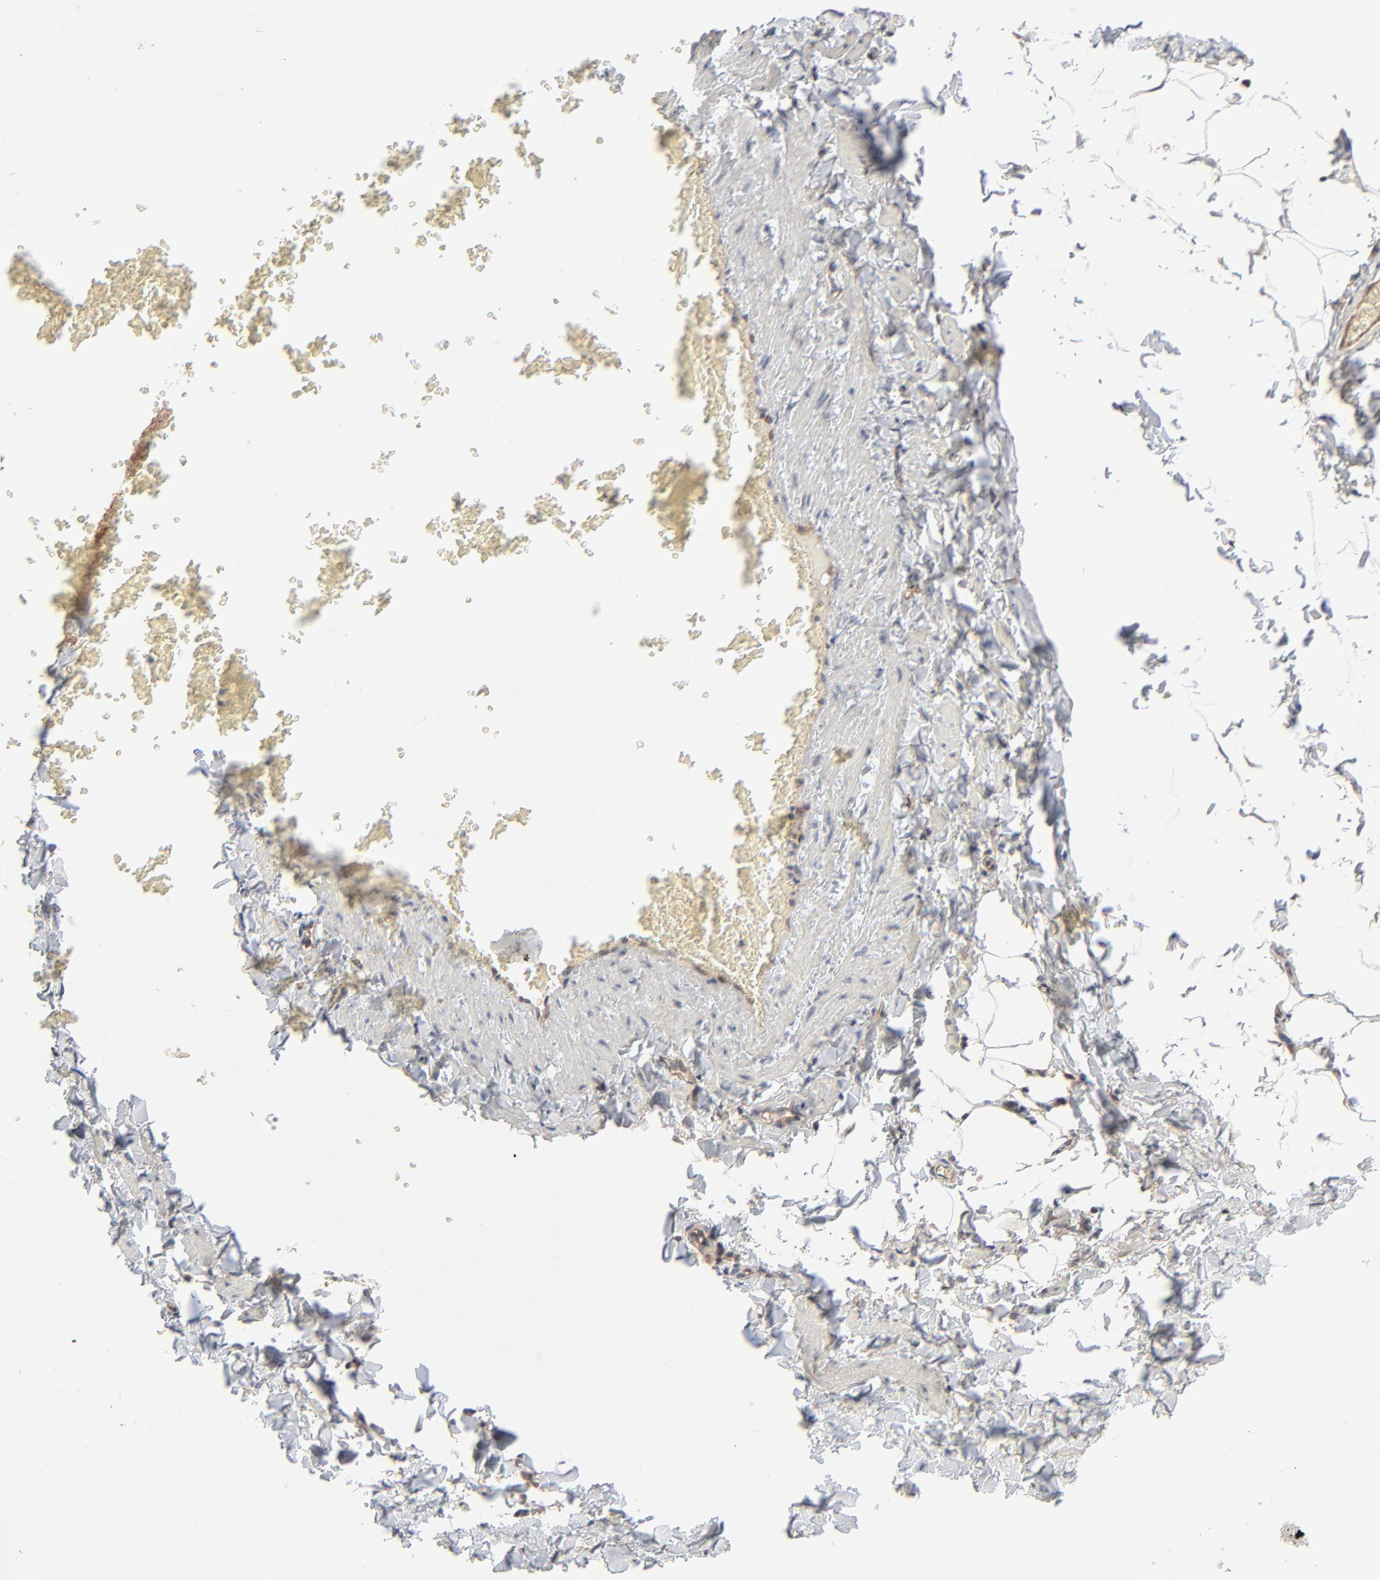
{"staining": {"intensity": "negative", "quantity": "none", "location": "none"}, "tissue": "adipose tissue", "cell_type": "Adipocytes", "image_type": "normal", "snomed": [{"axis": "morphology", "description": "Normal tissue, NOS"}, {"axis": "topography", "description": "Vascular tissue"}], "caption": "High power microscopy micrograph of an immunohistochemistry photomicrograph of benign adipose tissue, revealing no significant staining in adipocytes. The staining is performed using DAB (3,3'-diaminobenzidine) brown chromogen with nuclei counter-stained in using hematoxylin.", "gene": "ABLIM3", "patient": {"sex": "male", "age": 41}}